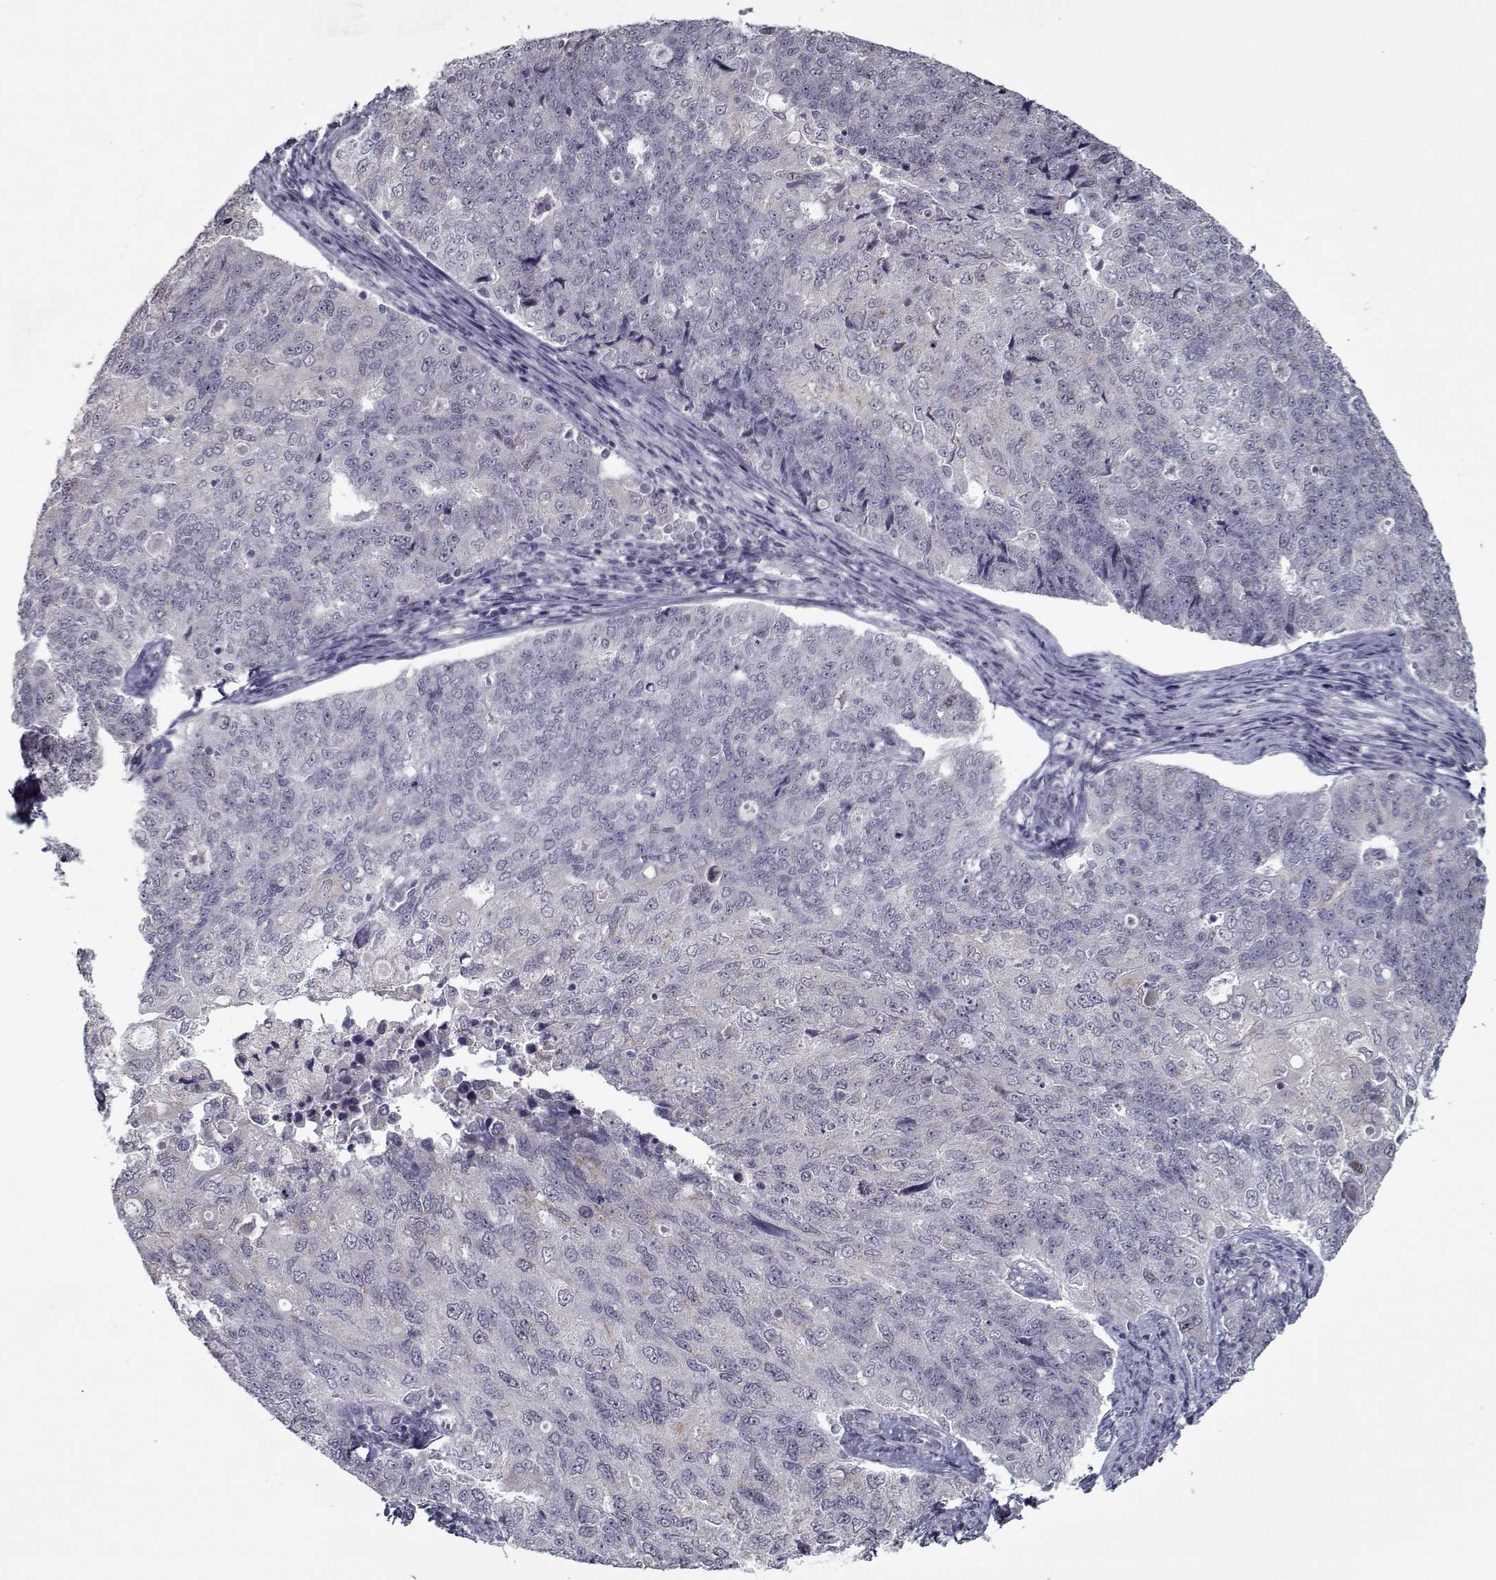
{"staining": {"intensity": "negative", "quantity": "none", "location": "none"}, "tissue": "endometrial cancer", "cell_type": "Tumor cells", "image_type": "cancer", "snomed": [{"axis": "morphology", "description": "Adenocarcinoma, NOS"}, {"axis": "topography", "description": "Endometrium"}], "caption": "Immunohistochemistry of endometrial cancer exhibits no staining in tumor cells.", "gene": "SEC16B", "patient": {"sex": "female", "age": 43}}